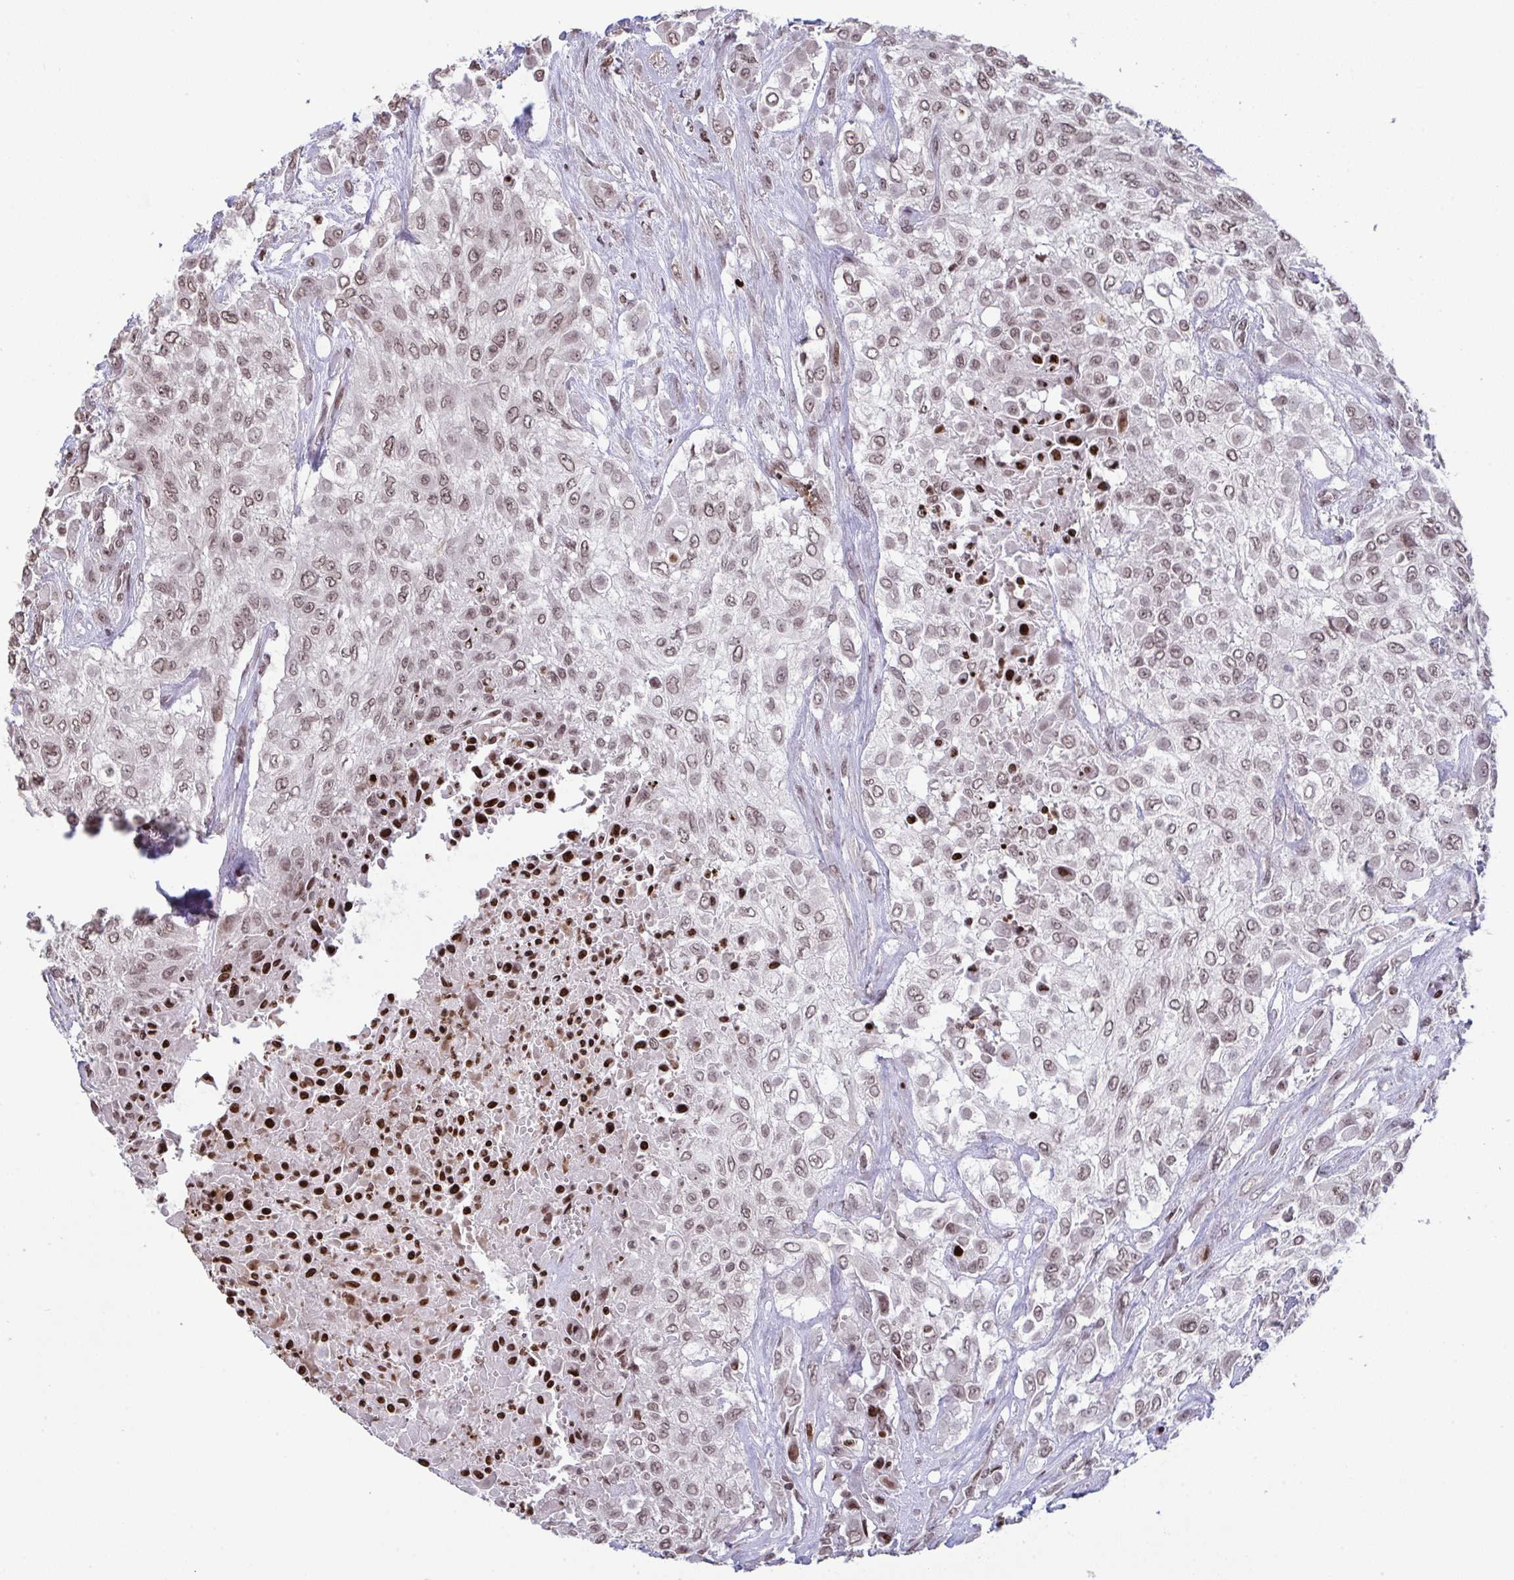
{"staining": {"intensity": "weak", "quantity": ">75%", "location": "nuclear"}, "tissue": "urothelial cancer", "cell_type": "Tumor cells", "image_type": "cancer", "snomed": [{"axis": "morphology", "description": "Urothelial carcinoma, High grade"}, {"axis": "topography", "description": "Urinary bladder"}], "caption": "Weak nuclear expression is identified in about >75% of tumor cells in urothelial carcinoma (high-grade).", "gene": "NIP7", "patient": {"sex": "male", "age": 57}}